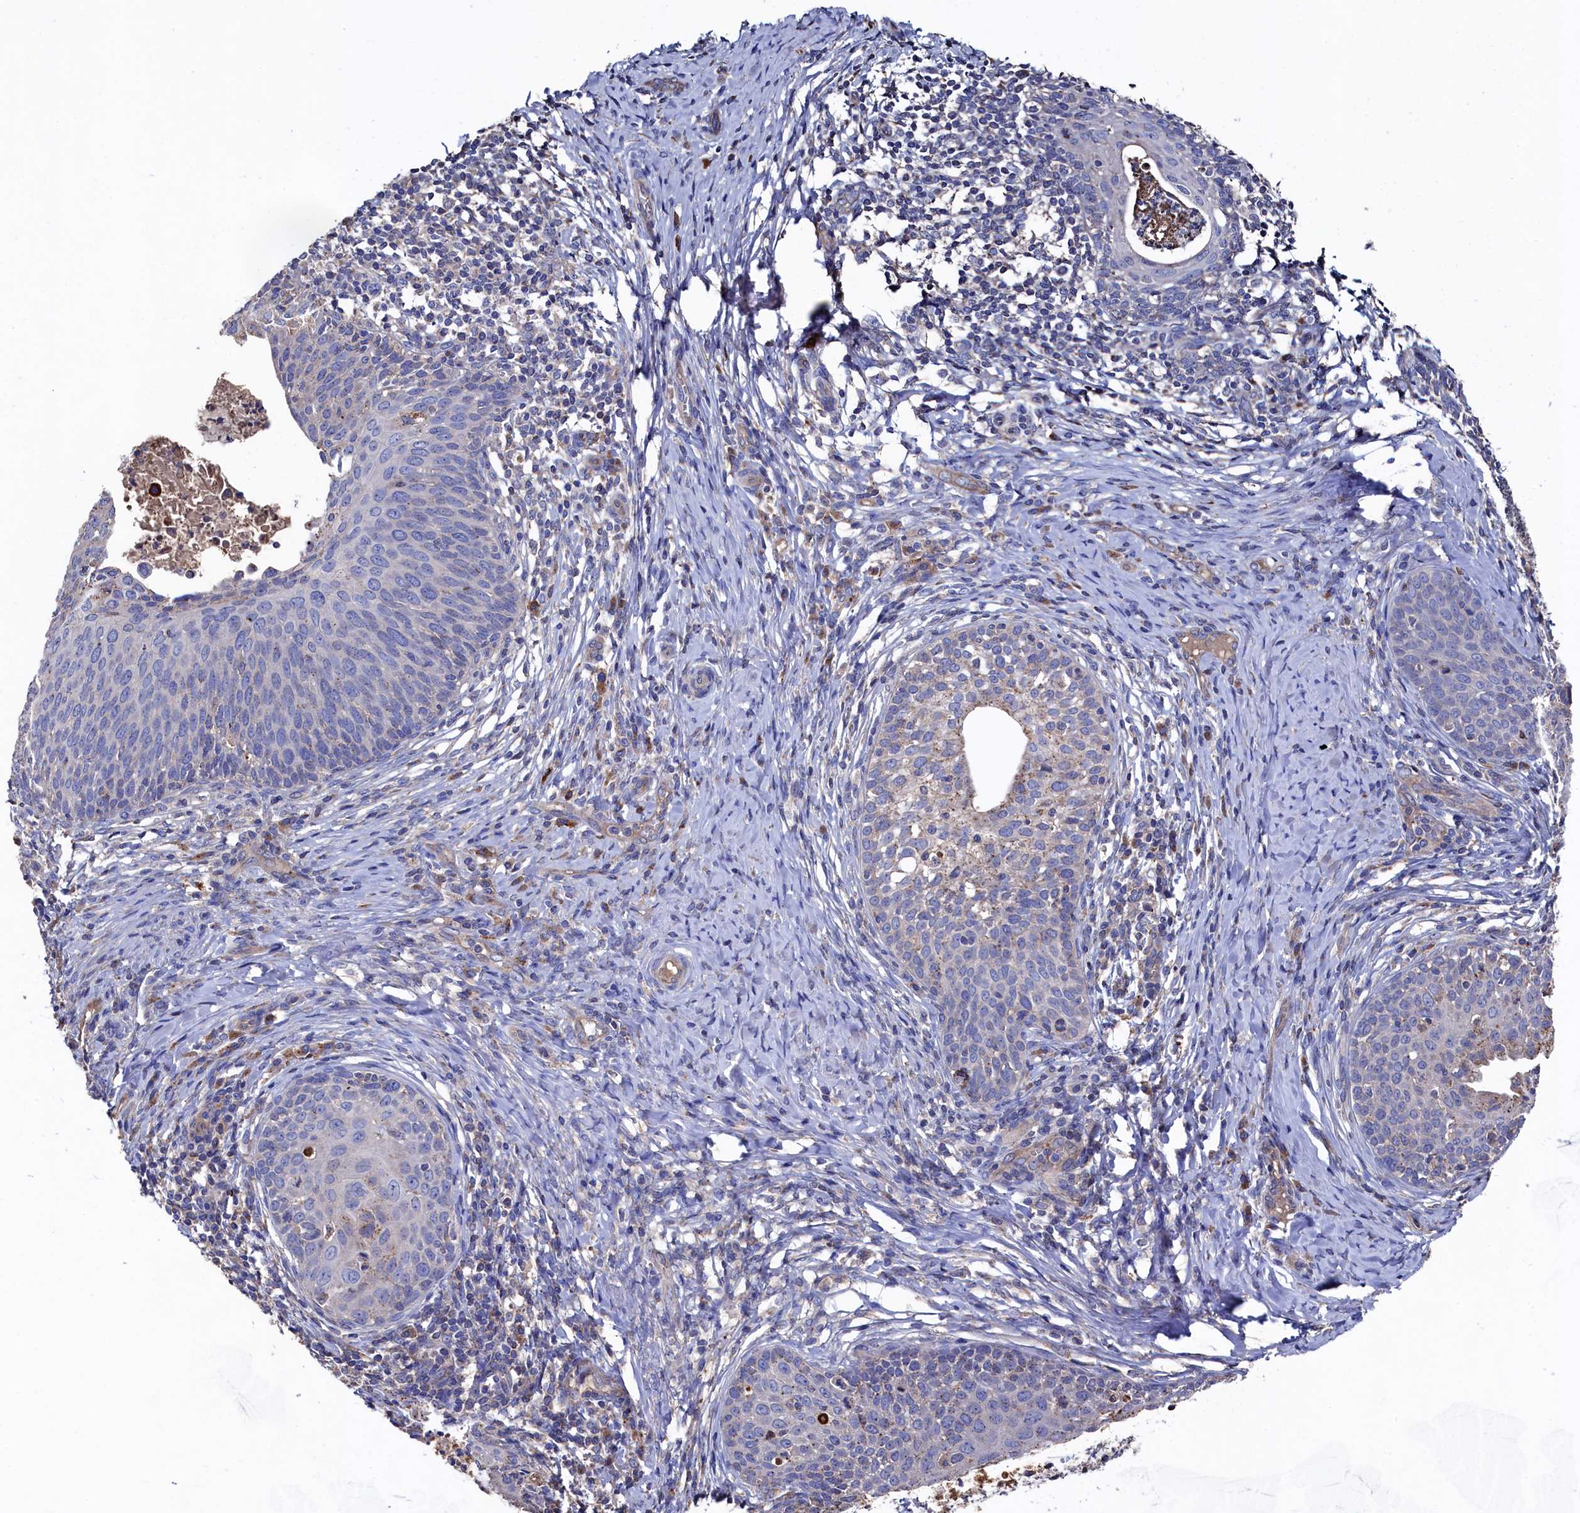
{"staining": {"intensity": "negative", "quantity": "none", "location": "none"}, "tissue": "cervical cancer", "cell_type": "Tumor cells", "image_type": "cancer", "snomed": [{"axis": "morphology", "description": "Squamous cell carcinoma, NOS"}, {"axis": "topography", "description": "Cervix"}], "caption": "Protein analysis of squamous cell carcinoma (cervical) displays no significant positivity in tumor cells. (DAB immunohistochemistry visualized using brightfield microscopy, high magnification).", "gene": "TK2", "patient": {"sex": "female", "age": 52}}